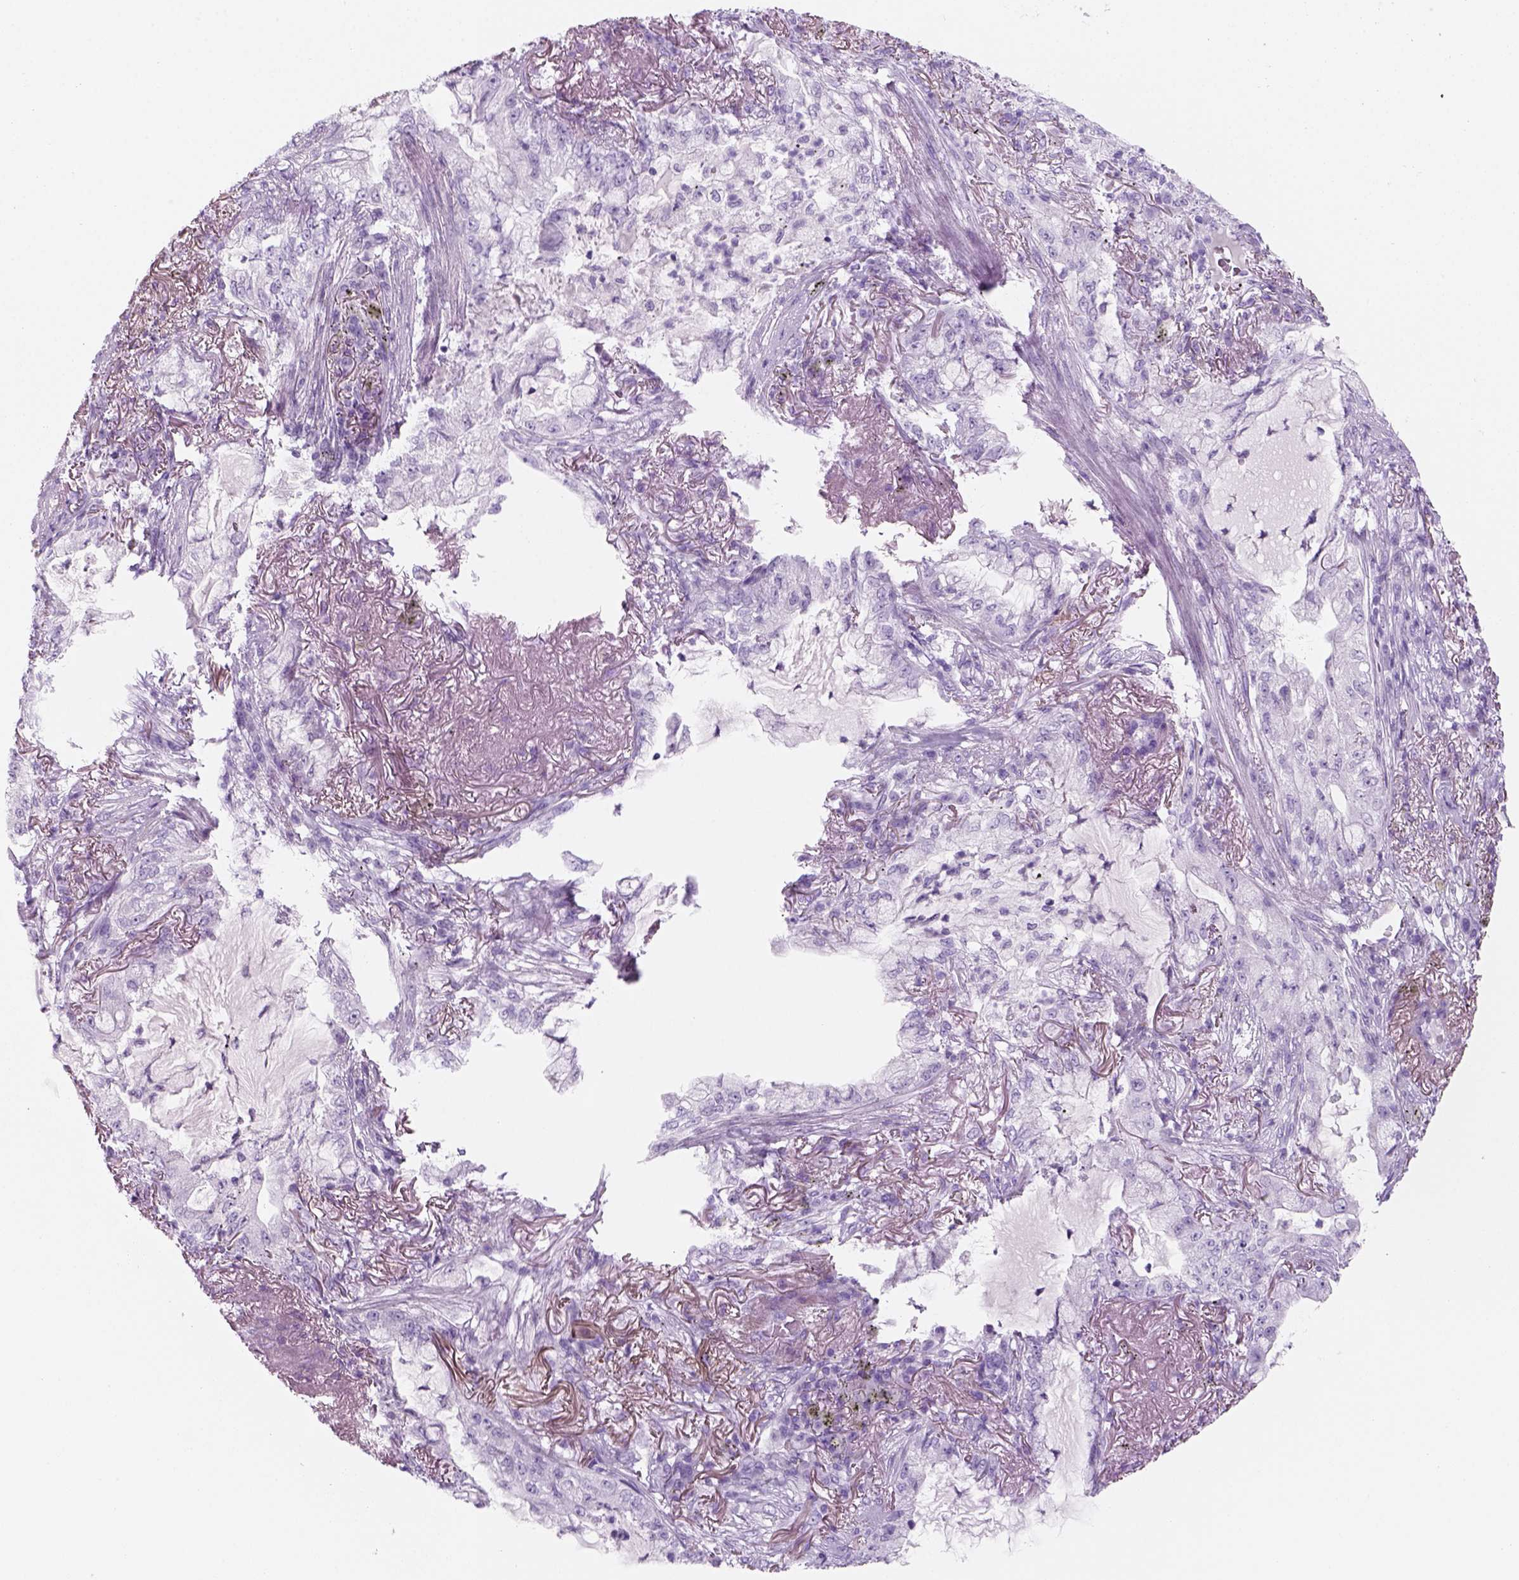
{"staining": {"intensity": "negative", "quantity": "none", "location": "none"}, "tissue": "lung cancer", "cell_type": "Tumor cells", "image_type": "cancer", "snomed": [{"axis": "morphology", "description": "Adenocarcinoma, NOS"}, {"axis": "topography", "description": "Lung"}], "caption": "This is an immunohistochemistry histopathology image of human adenocarcinoma (lung). There is no expression in tumor cells.", "gene": "KRTAP11-1", "patient": {"sex": "female", "age": 73}}